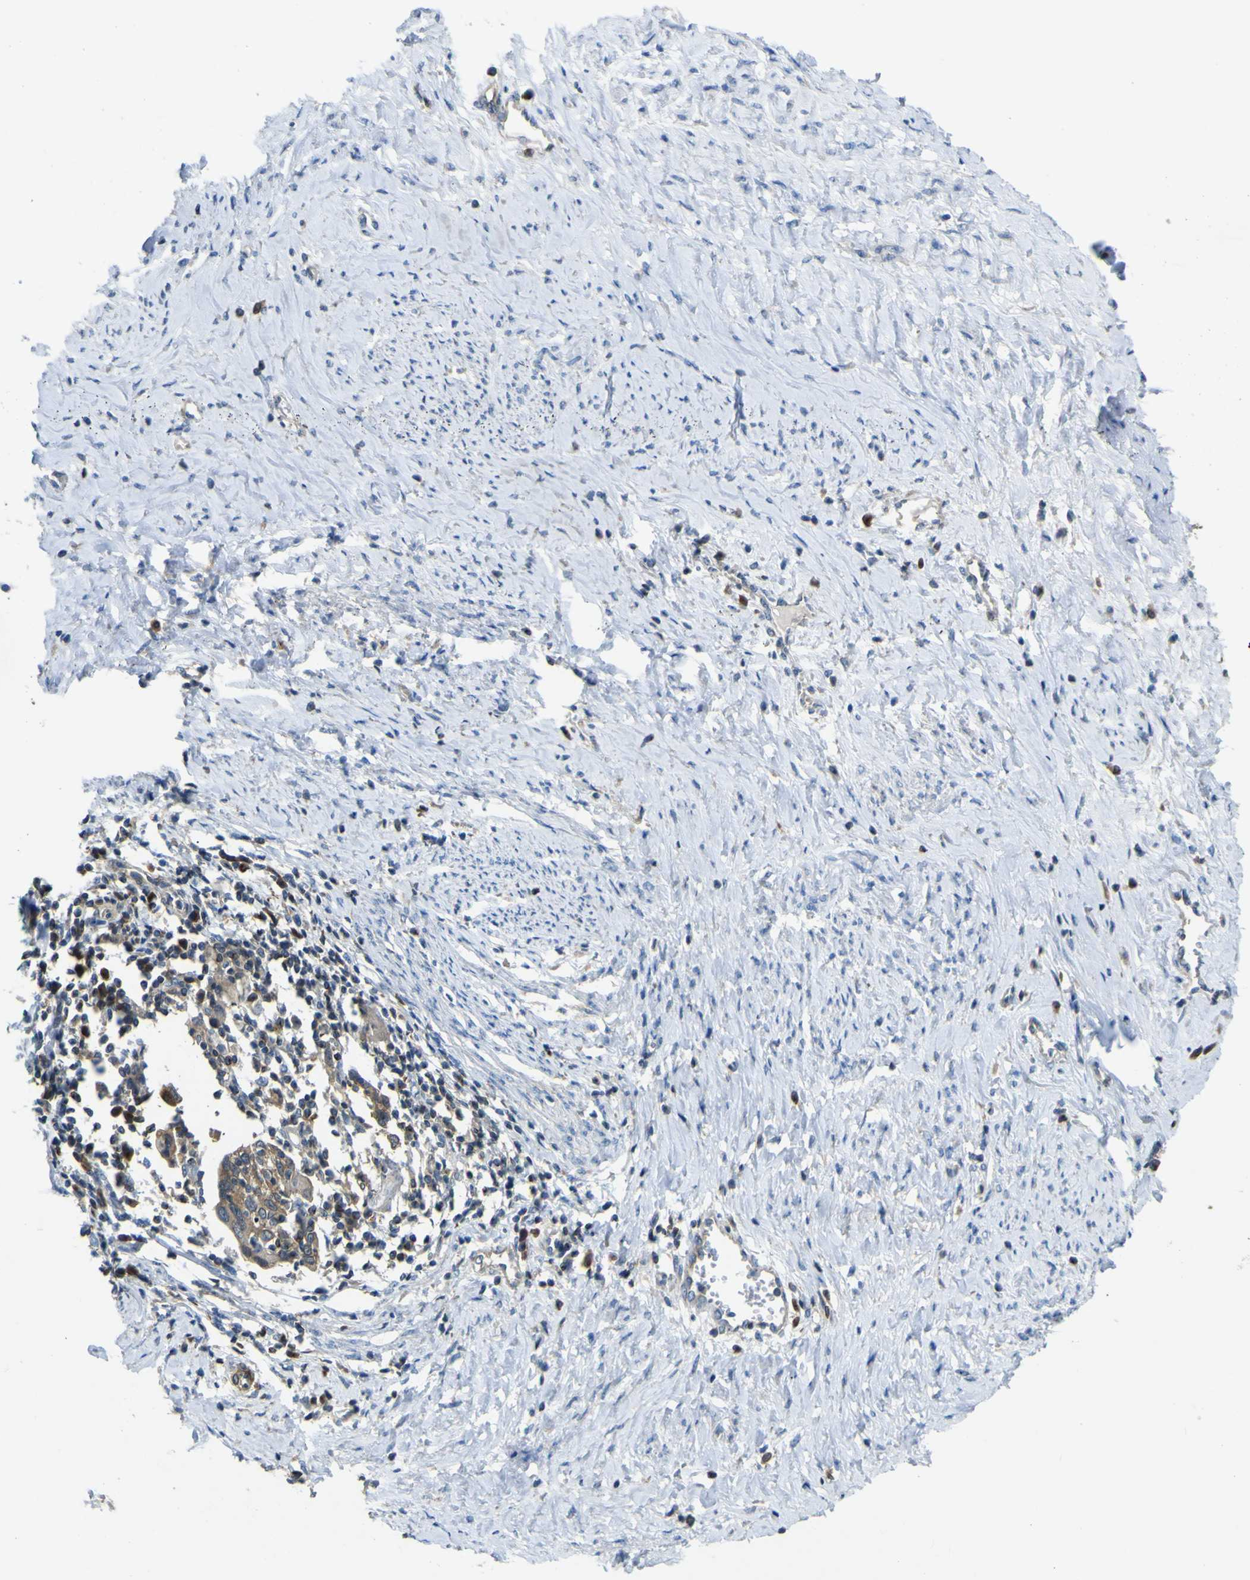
{"staining": {"intensity": "moderate", "quantity": ">75%", "location": "cytoplasmic/membranous"}, "tissue": "cervical cancer", "cell_type": "Tumor cells", "image_type": "cancer", "snomed": [{"axis": "morphology", "description": "Squamous cell carcinoma, NOS"}, {"axis": "topography", "description": "Cervix"}], "caption": "An immunohistochemistry micrograph of neoplastic tissue is shown. Protein staining in brown labels moderate cytoplasmic/membranous positivity in cervical cancer (squamous cell carcinoma) within tumor cells. Using DAB (3,3'-diaminobenzidine) (brown) and hematoxylin (blue) stains, captured at high magnification using brightfield microscopy.", "gene": "EML2", "patient": {"sex": "female", "age": 40}}